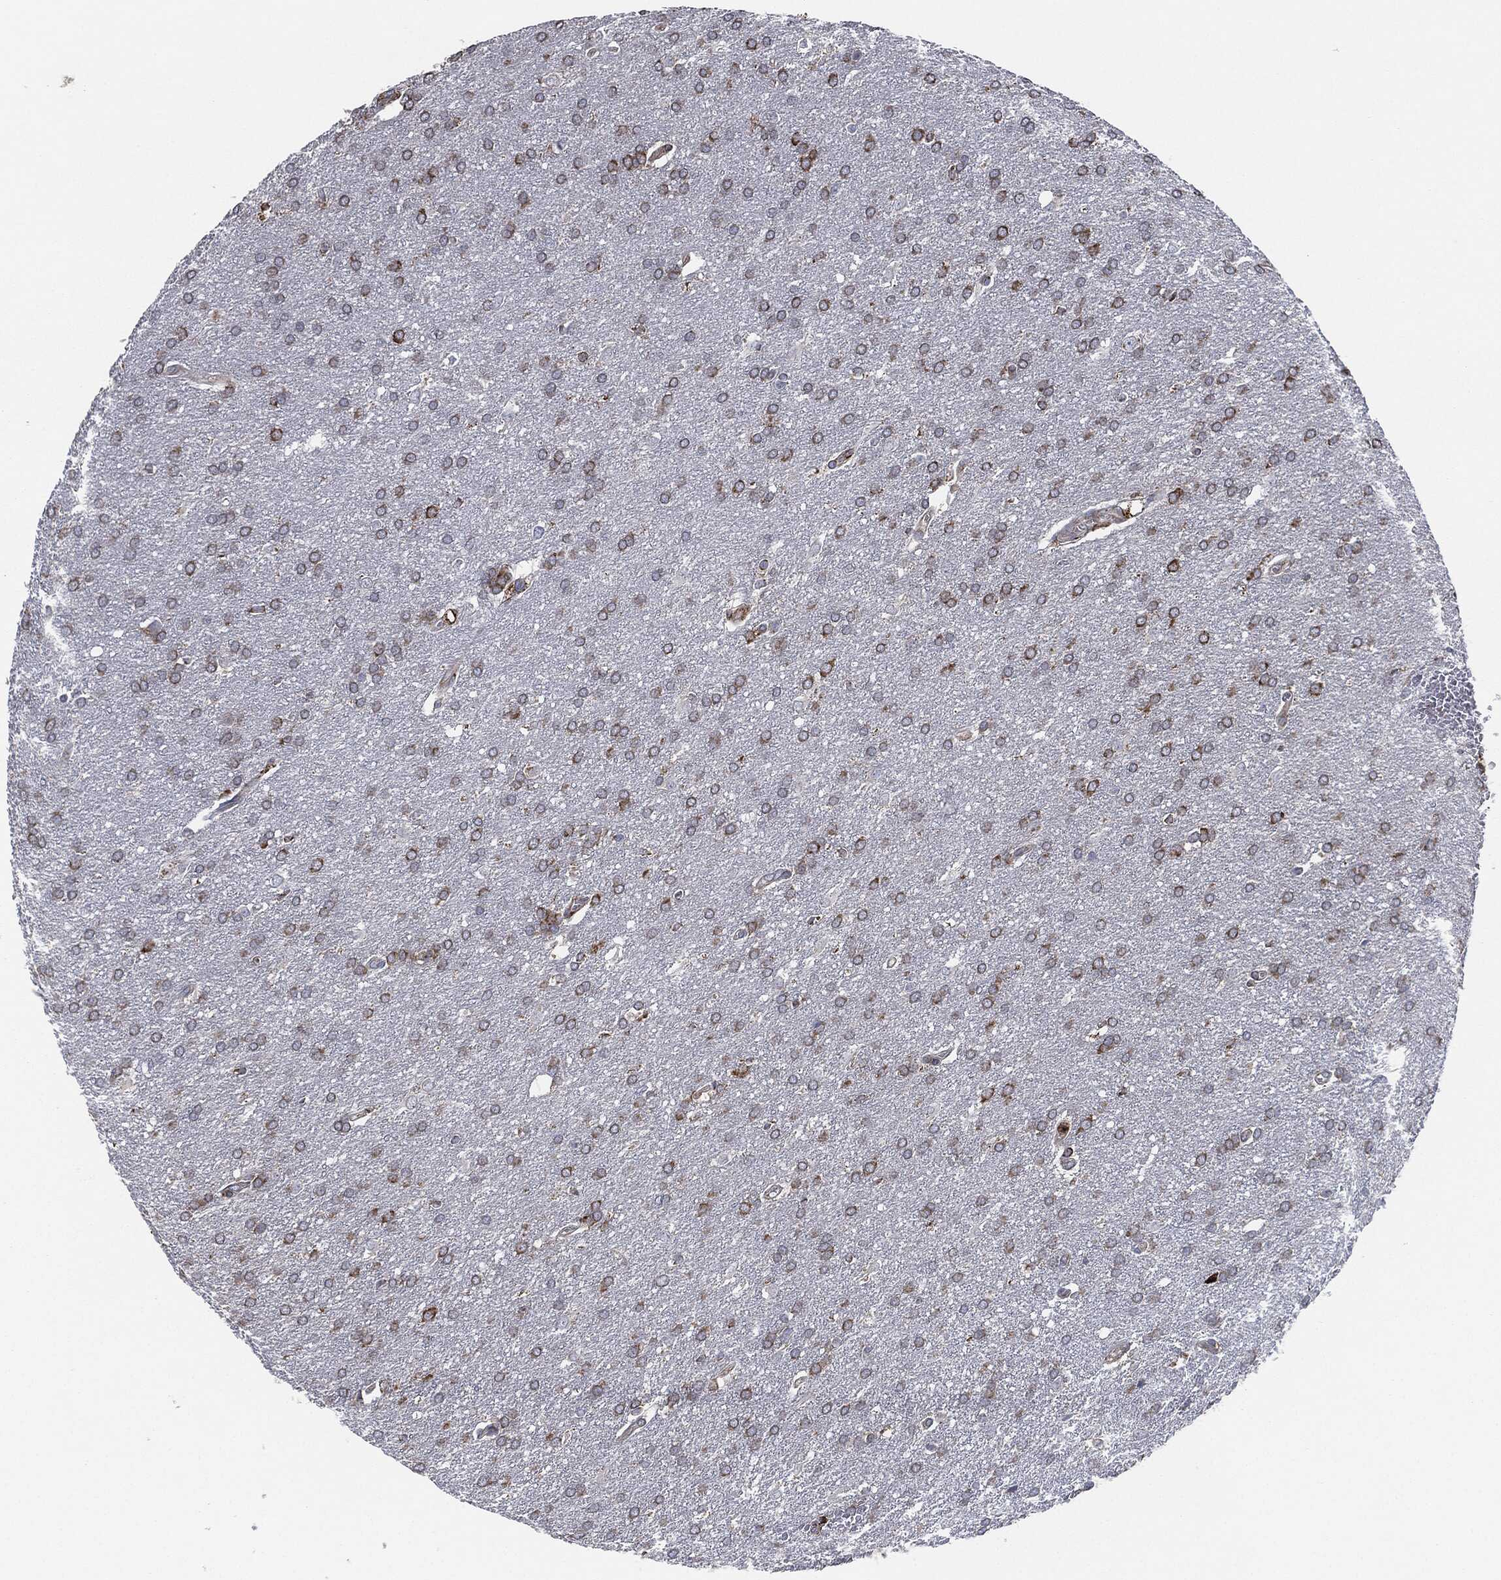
{"staining": {"intensity": "moderate", "quantity": "25%-75%", "location": "cytoplasmic/membranous"}, "tissue": "glioma", "cell_type": "Tumor cells", "image_type": "cancer", "snomed": [{"axis": "morphology", "description": "Glioma, malignant, Low grade"}, {"axis": "topography", "description": "Brain"}], "caption": "Glioma stained with a brown dye demonstrates moderate cytoplasmic/membranous positive positivity in about 25%-75% of tumor cells.", "gene": "CALR", "patient": {"sex": "female", "age": 32}}